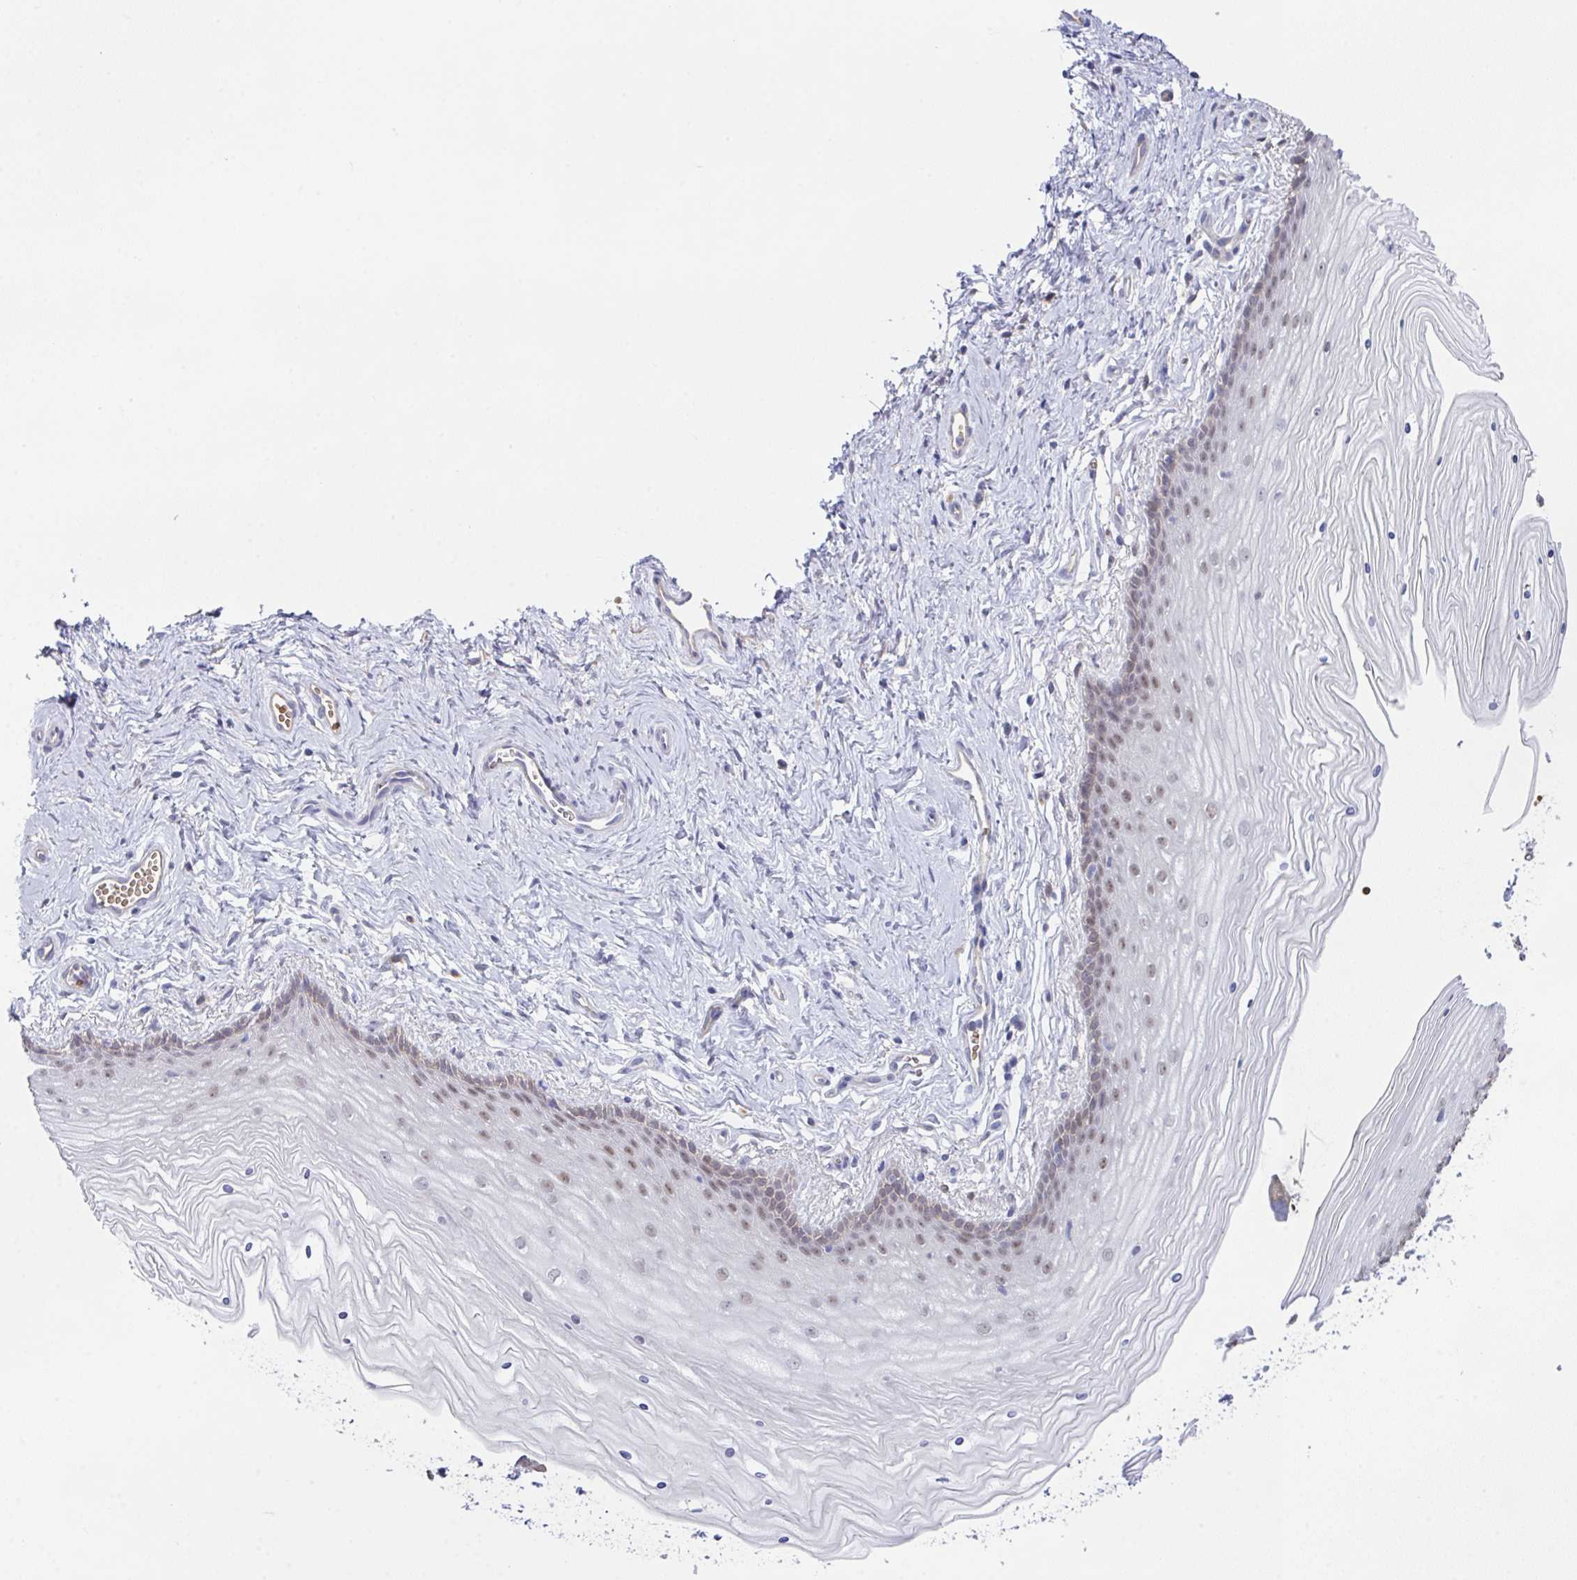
{"staining": {"intensity": "moderate", "quantity": "<25%", "location": "nuclear"}, "tissue": "vagina", "cell_type": "Squamous epithelial cells", "image_type": "normal", "snomed": [{"axis": "morphology", "description": "Normal tissue, NOS"}, {"axis": "topography", "description": "Vagina"}], "caption": "Immunohistochemical staining of normal vagina shows low levels of moderate nuclear staining in approximately <25% of squamous epithelial cells.", "gene": "TFAP2C", "patient": {"sex": "female", "age": 38}}